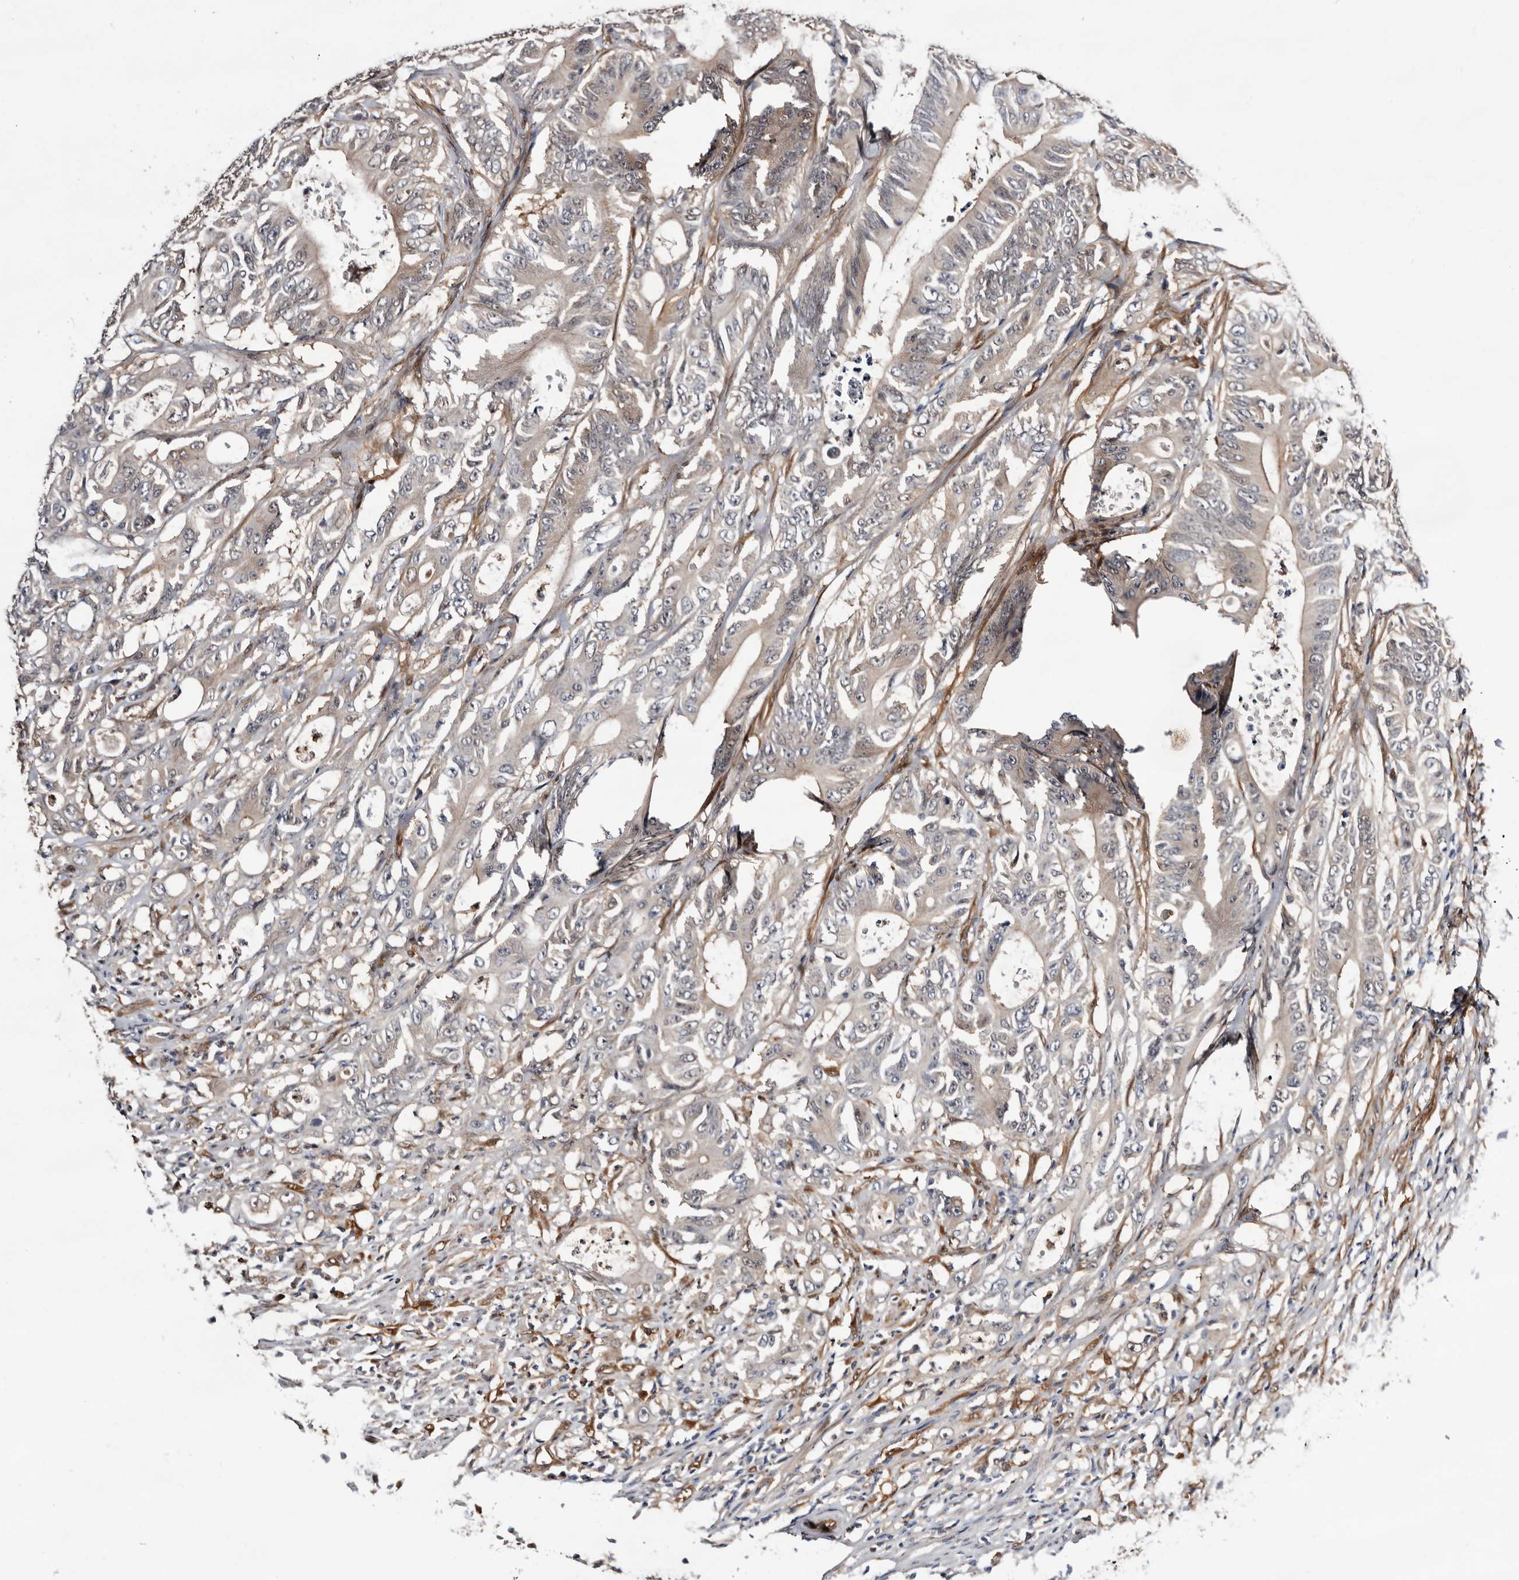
{"staining": {"intensity": "weak", "quantity": "<25%", "location": "cytoplasmic/membranous"}, "tissue": "colorectal cancer", "cell_type": "Tumor cells", "image_type": "cancer", "snomed": [{"axis": "morphology", "description": "Adenocarcinoma, NOS"}, {"axis": "topography", "description": "Colon"}], "caption": "An immunohistochemistry histopathology image of colorectal cancer is shown. There is no staining in tumor cells of colorectal cancer. (Brightfield microscopy of DAB (3,3'-diaminobenzidine) immunohistochemistry at high magnification).", "gene": "TP53I3", "patient": {"sex": "male", "age": 83}}